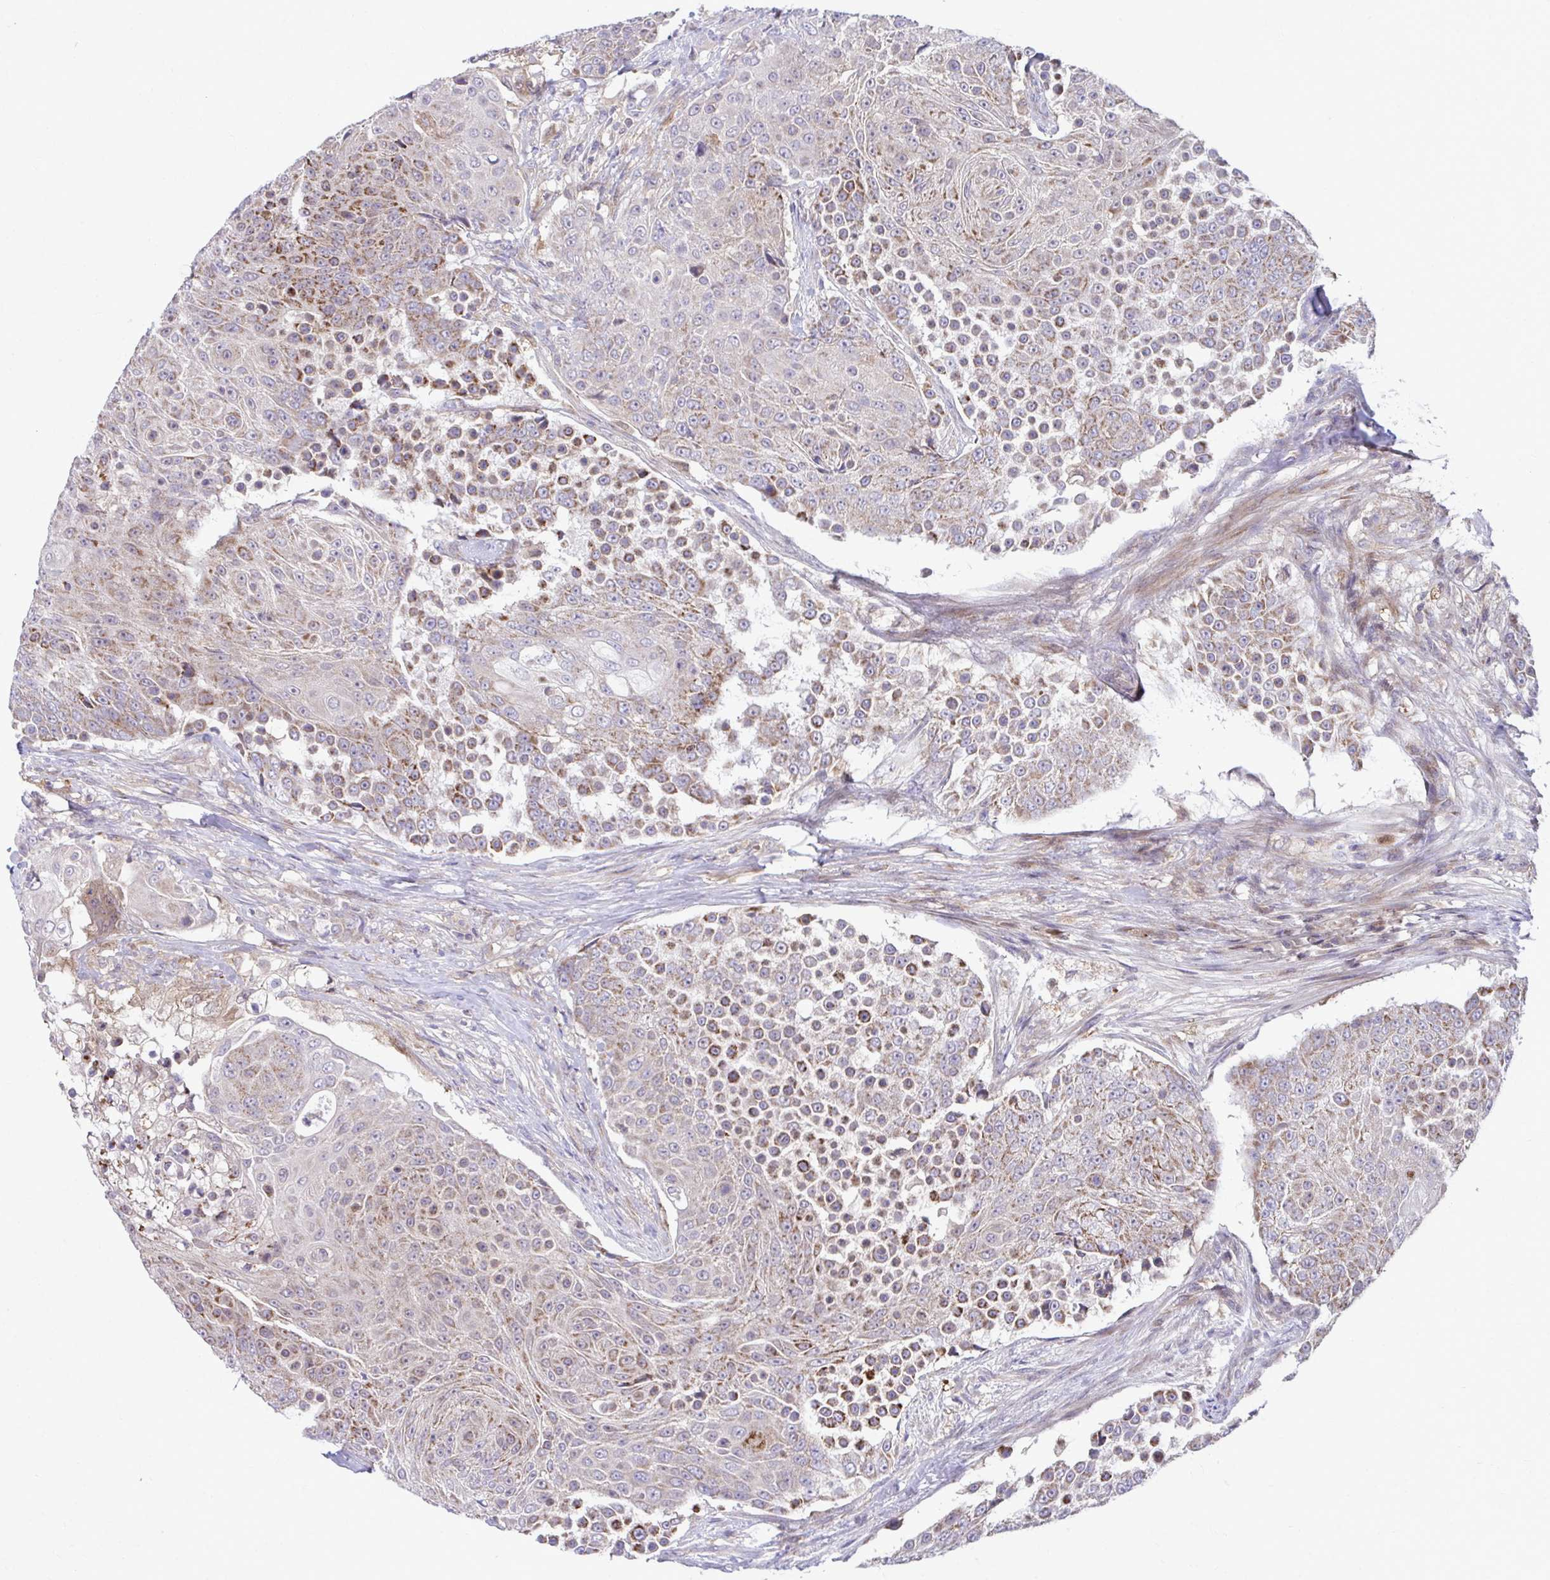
{"staining": {"intensity": "weak", "quantity": ">75%", "location": "cytoplasmic/membranous"}, "tissue": "urothelial cancer", "cell_type": "Tumor cells", "image_type": "cancer", "snomed": [{"axis": "morphology", "description": "Urothelial carcinoma, High grade"}, {"axis": "topography", "description": "Urinary bladder"}], "caption": "Weak cytoplasmic/membranous positivity is appreciated in about >75% of tumor cells in urothelial carcinoma (high-grade).", "gene": "C16orf54", "patient": {"sex": "female", "age": 63}}